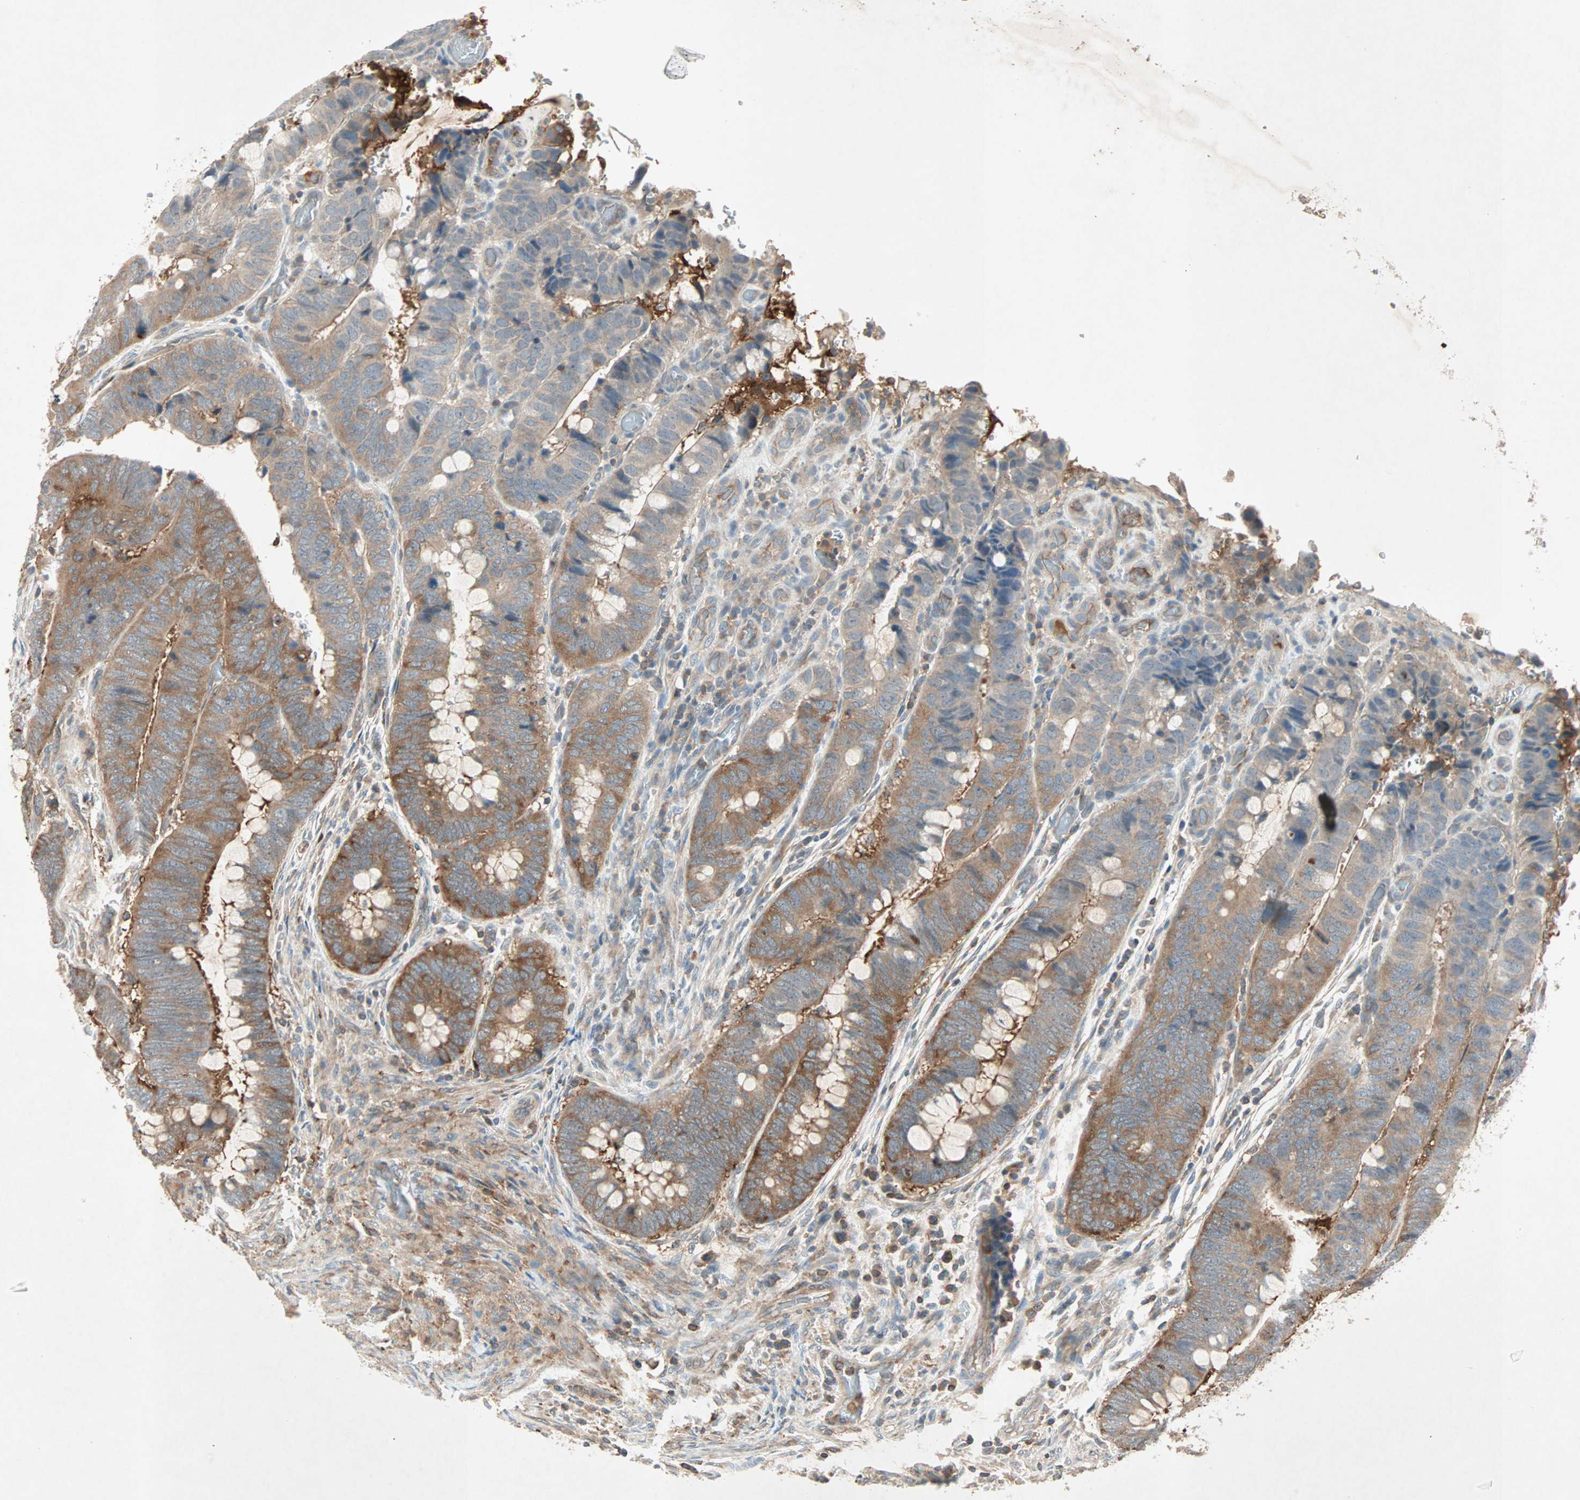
{"staining": {"intensity": "strong", "quantity": ">75%", "location": "cytoplasmic/membranous"}, "tissue": "colorectal cancer", "cell_type": "Tumor cells", "image_type": "cancer", "snomed": [{"axis": "morphology", "description": "Normal tissue, NOS"}, {"axis": "morphology", "description": "Adenocarcinoma, NOS"}, {"axis": "topography", "description": "Rectum"}, {"axis": "topography", "description": "Peripheral nerve tissue"}], "caption": "There is high levels of strong cytoplasmic/membranous positivity in tumor cells of colorectal cancer (adenocarcinoma), as demonstrated by immunohistochemical staining (brown color).", "gene": "TEC", "patient": {"sex": "male", "age": 92}}